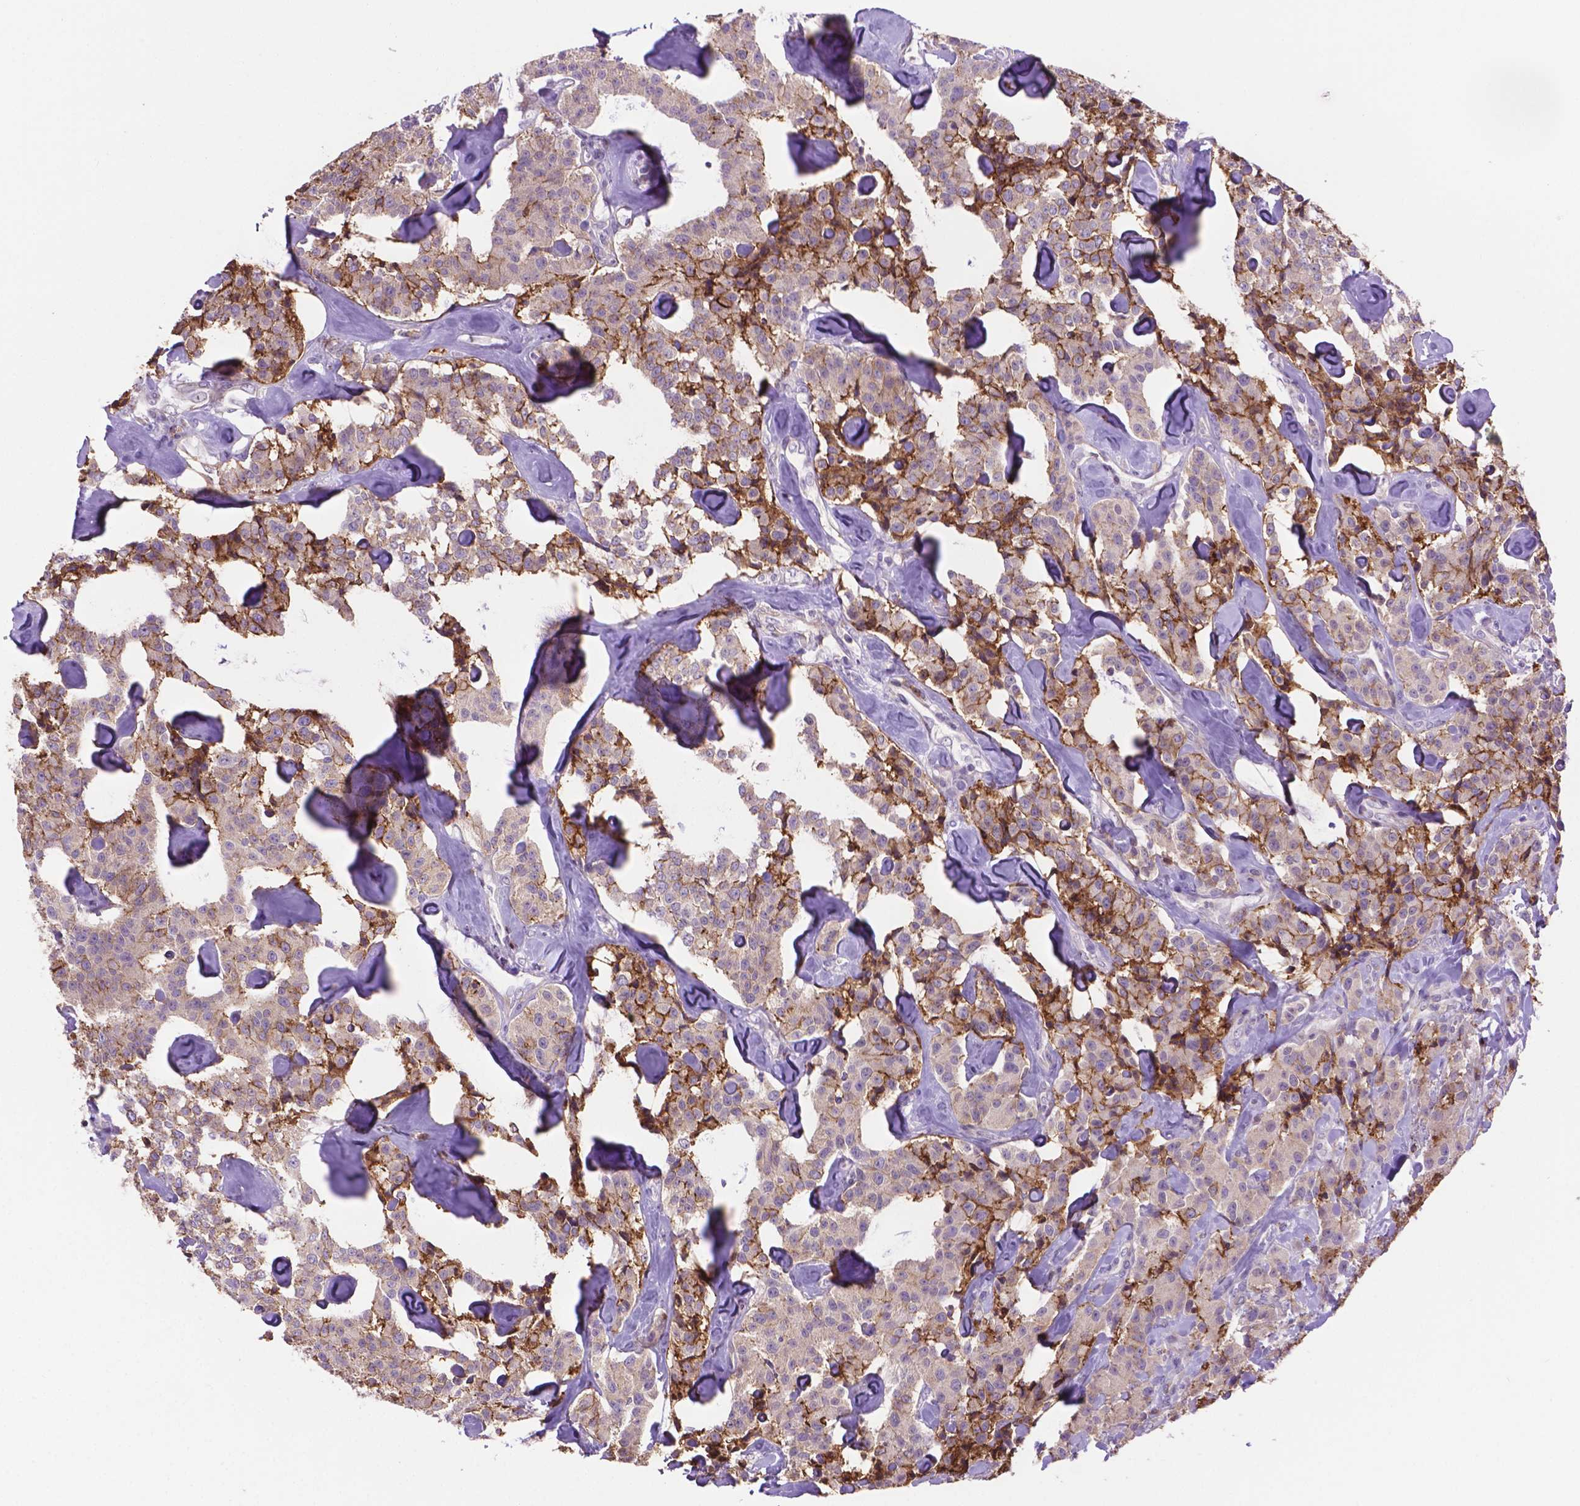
{"staining": {"intensity": "moderate", "quantity": "<25%", "location": "cytoplasmic/membranous"}, "tissue": "carcinoid", "cell_type": "Tumor cells", "image_type": "cancer", "snomed": [{"axis": "morphology", "description": "Carcinoid, malignant, NOS"}, {"axis": "topography", "description": "Pancreas"}], "caption": "An image showing moderate cytoplasmic/membranous expression in approximately <25% of tumor cells in carcinoid, as visualized by brown immunohistochemical staining.", "gene": "ACAD10", "patient": {"sex": "male", "age": 41}}